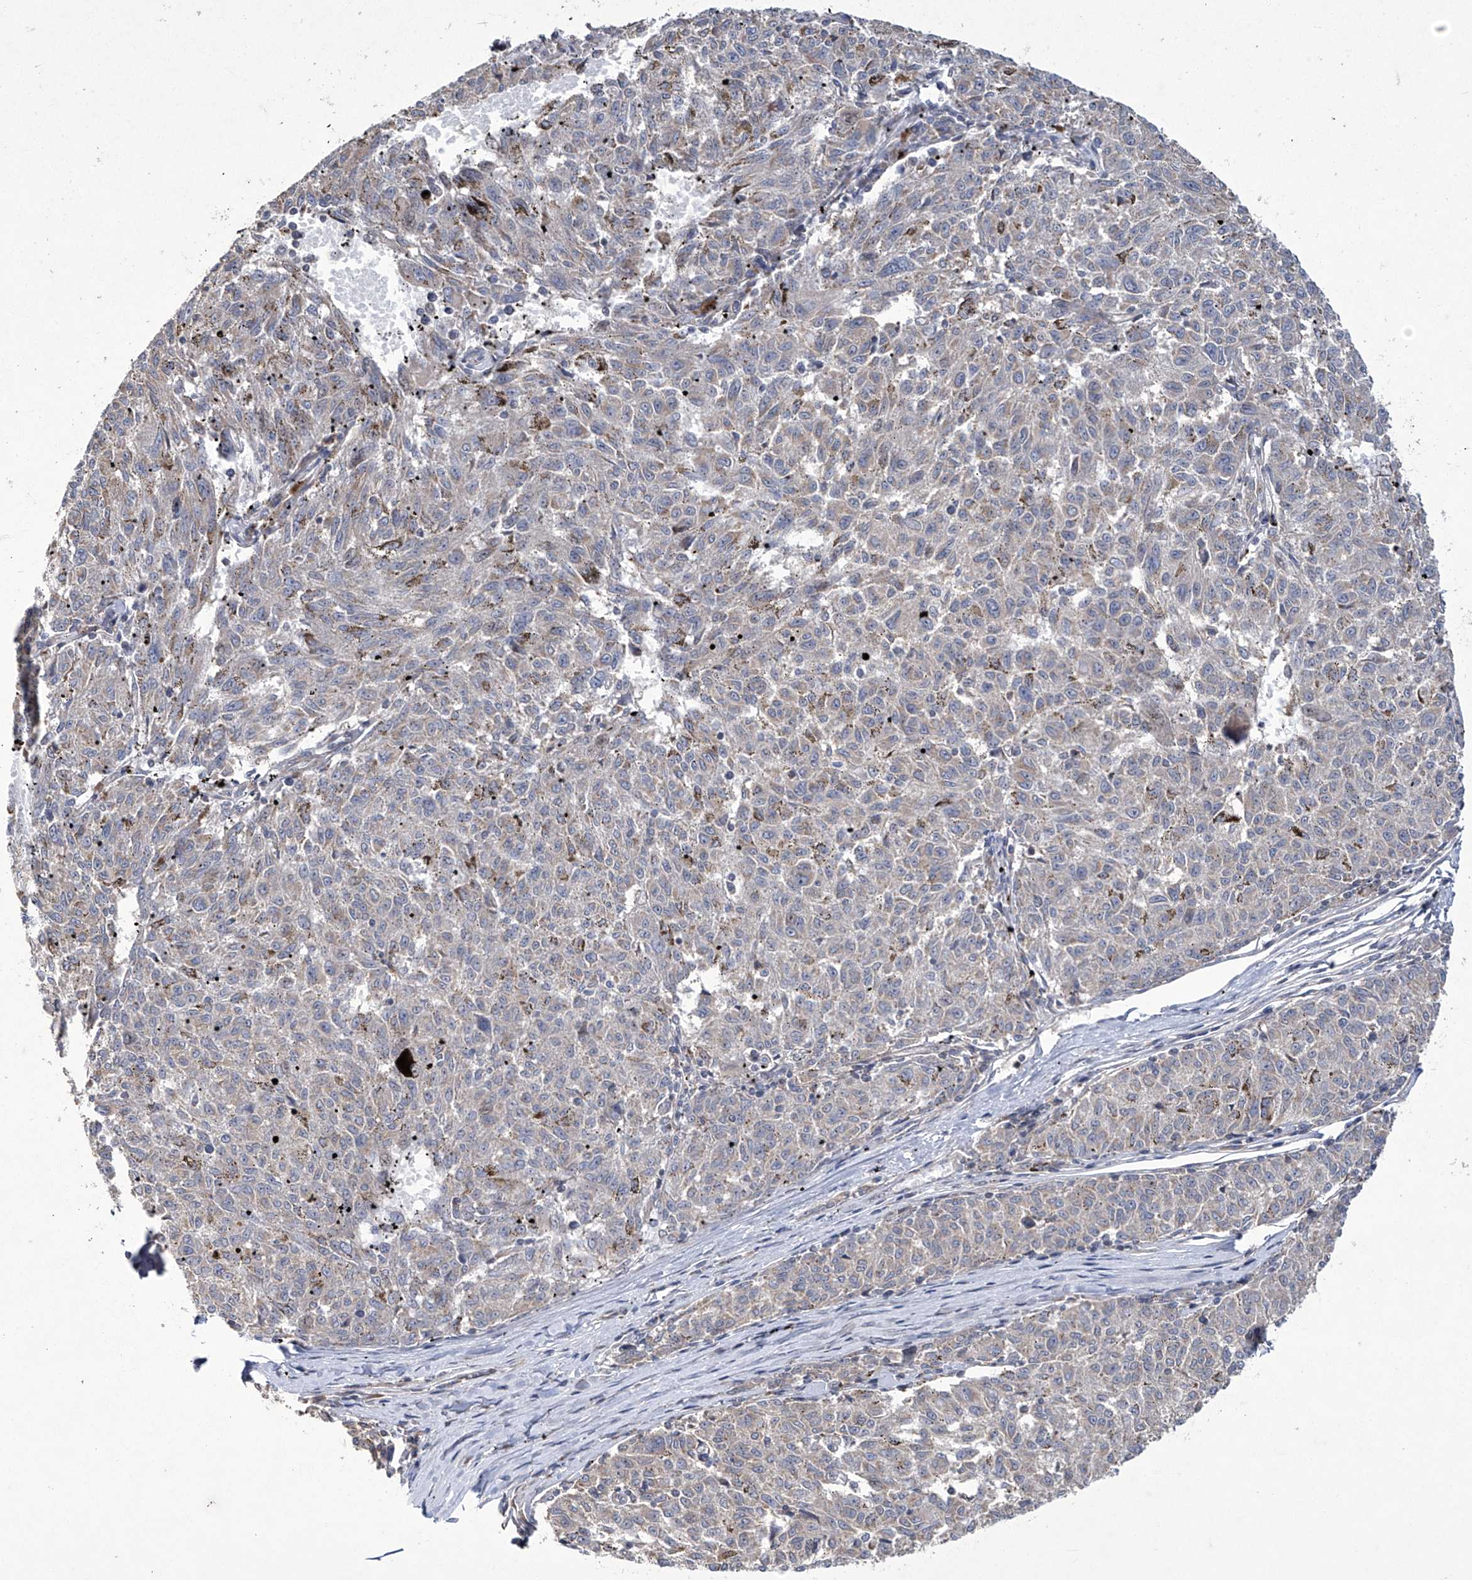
{"staining": {"intensity": "negative", "quantity": "none", "location": "none"}, "tissue": "melanoma", "cell_type": "Tumor cells", "image_type": "cancer", "snomed": [{"axis": "morphology", "description": "Malignant melanoma, NOS"}, {"axis": "topography", "description": "Skin"}], "caption": "Immunohistochemistry (IHC) image of neoplastic tissue: human melanoma stained with DAB (3,3'-diaminobenzidine) shows no significant protein expression in tumor cells.", "gene": "TRIM60", "patient": {"sex": "female", "age": 72}}